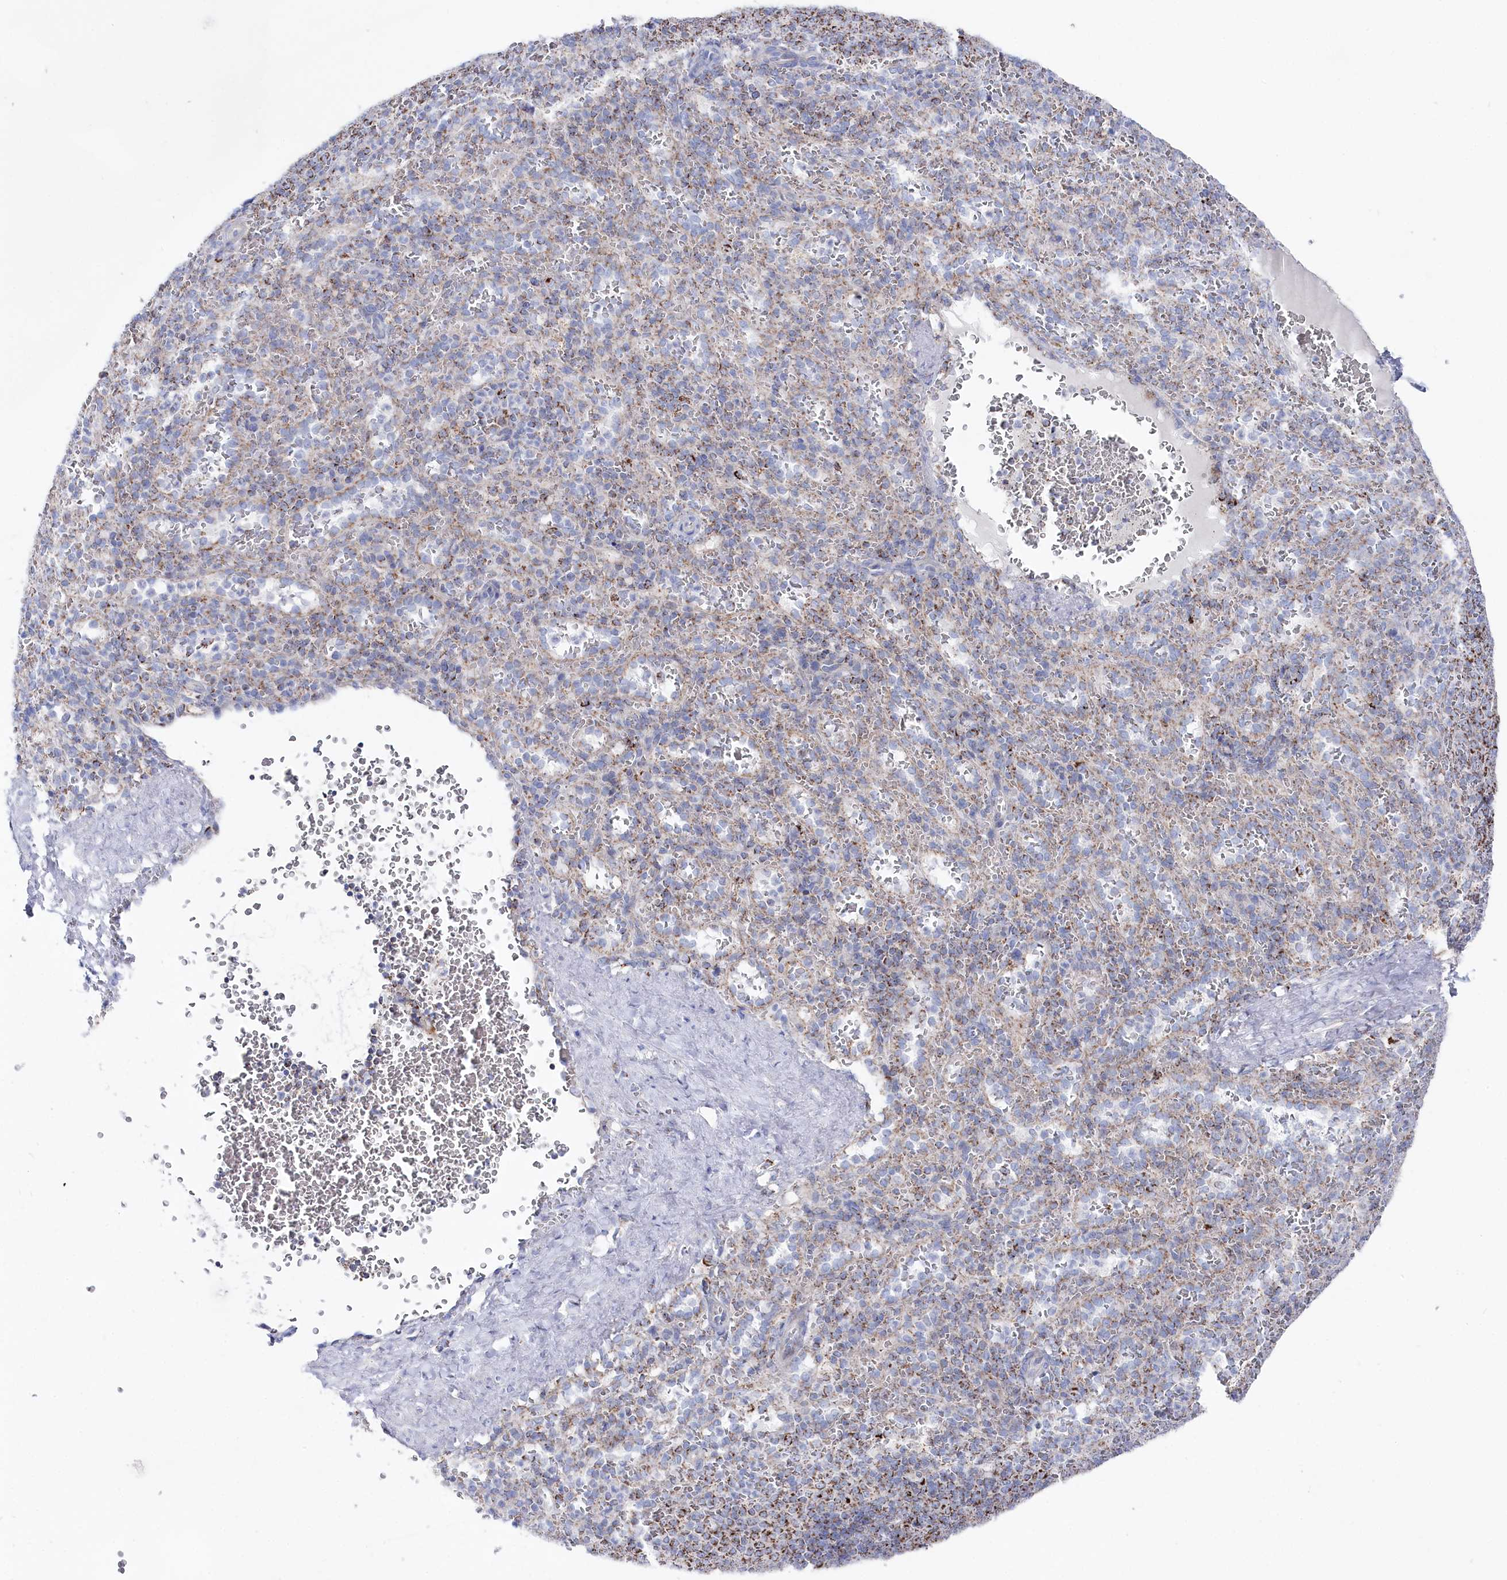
{"staining": {"intensity": "moderate", "quantity": "<25%", "location": "cytoplasmic/membranous"}, "tissue": "spleen", "cell_type": "Cells in red pulp", "image_type": "normal", "snomed": [{"axis": "morphology", "description": "Normal tissue, NOS"}, {"axis": "topography", "description": "Spleen"}], "caption": "Moderate cytoplasmic/membranous expression is present in about <25% of cells in red pulp in unremarkable spleen. (Brightfield microscopy of DAB IHC at high magnification).", "gene": "GLS2", "patient": {"sex": "female", "age": 21}}